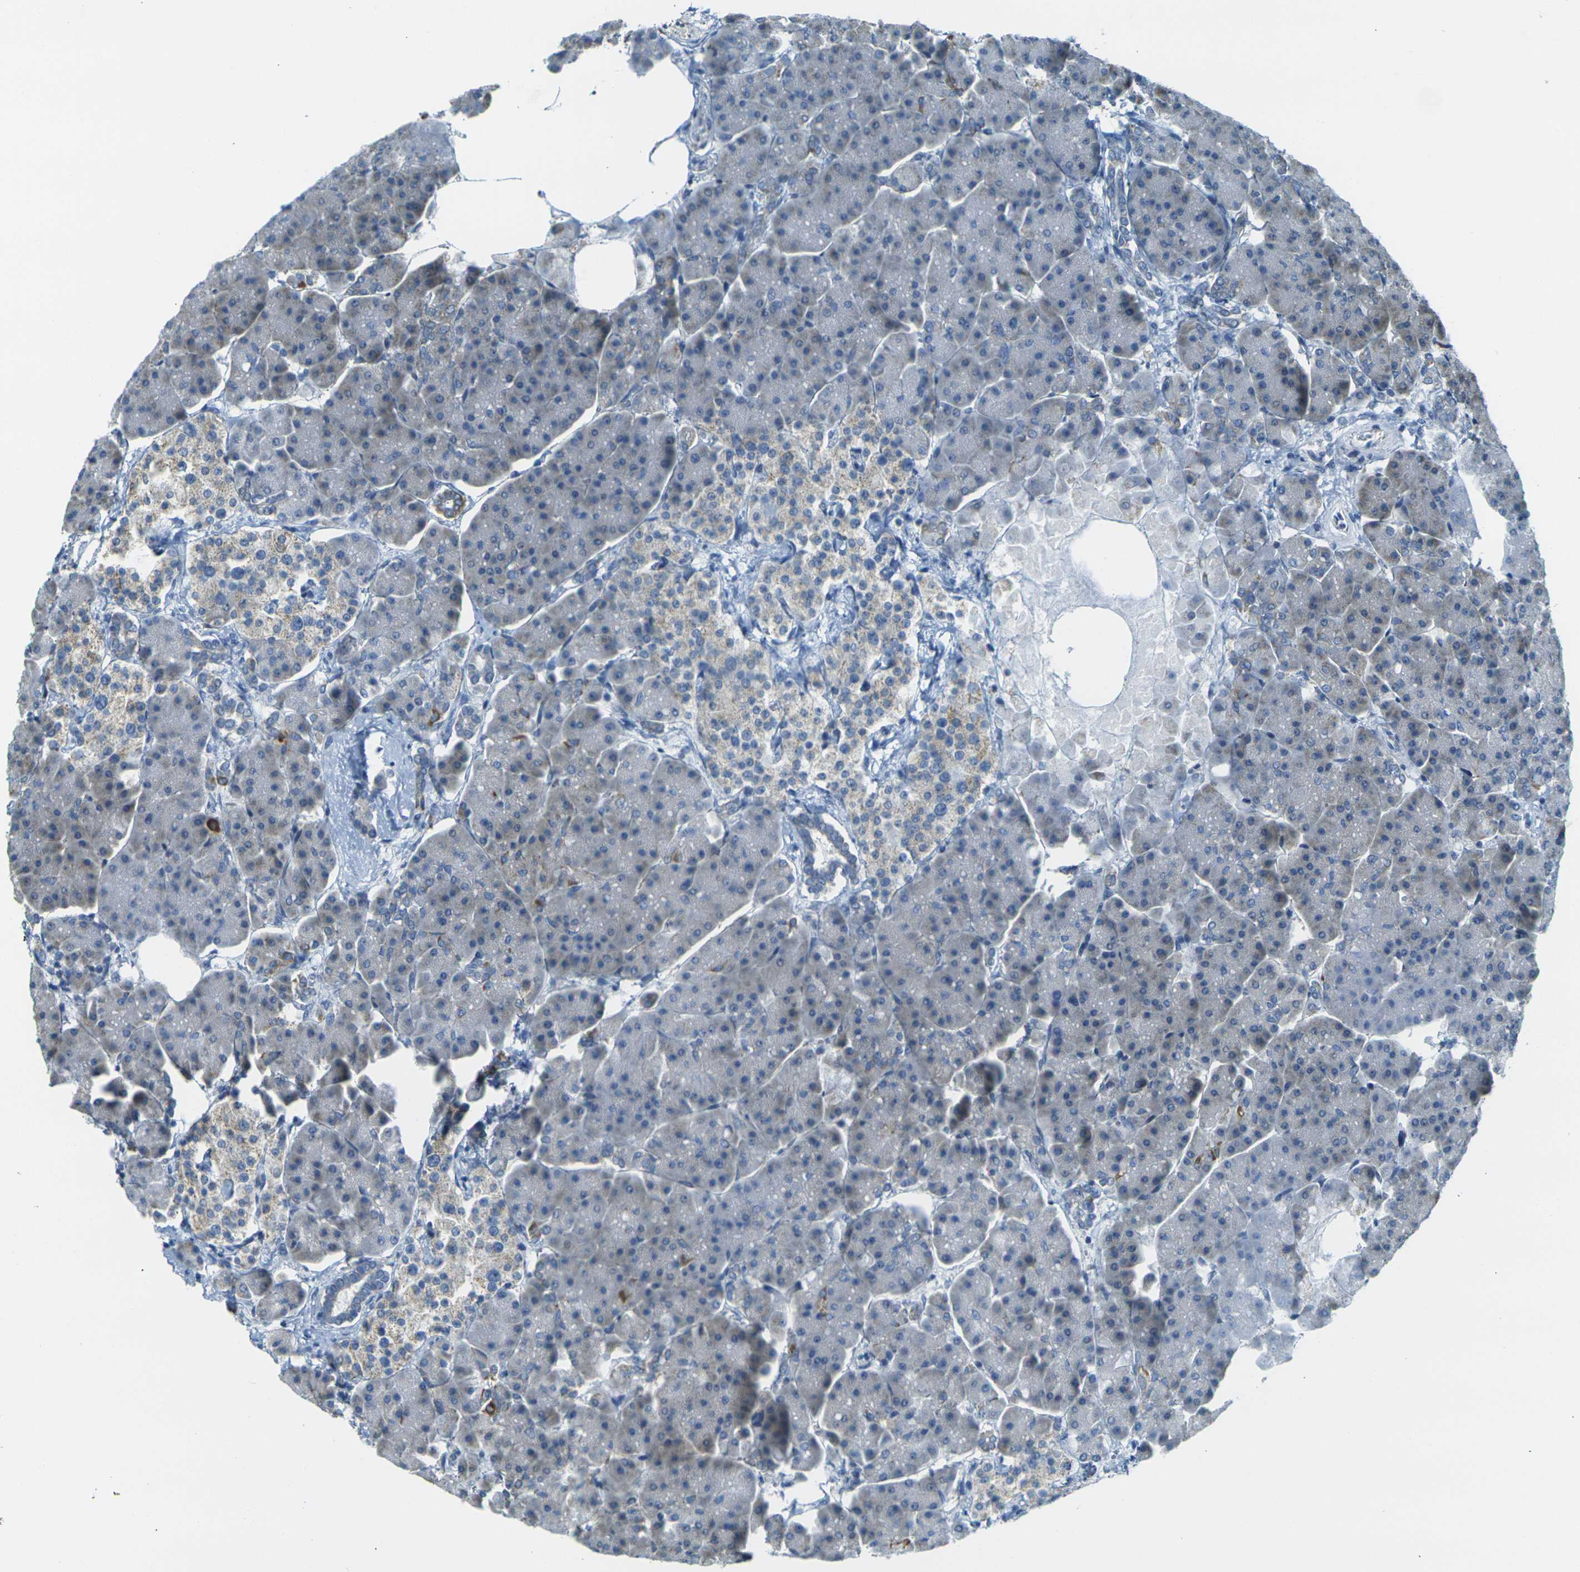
{"staining": {"intensity": "negative", "quantity": "none", "location": "none"}, "tissue": "pancreas", "cell_type": "Exocrine glandular cells", "image_type": "normal", "snomed": [{"axis": "morphology", "description": "Normal tissue, NOS"}, {"axis": "topography", "description": "Pancreas"}], "caption": "Histopathology image shows no significant protein expression in exocrine glandular cells of normal pancreas. (DAB immunohistochemistry, high magnification).", "gene": "PARD6B", "patient": {"sex": "female", "age": 70}}